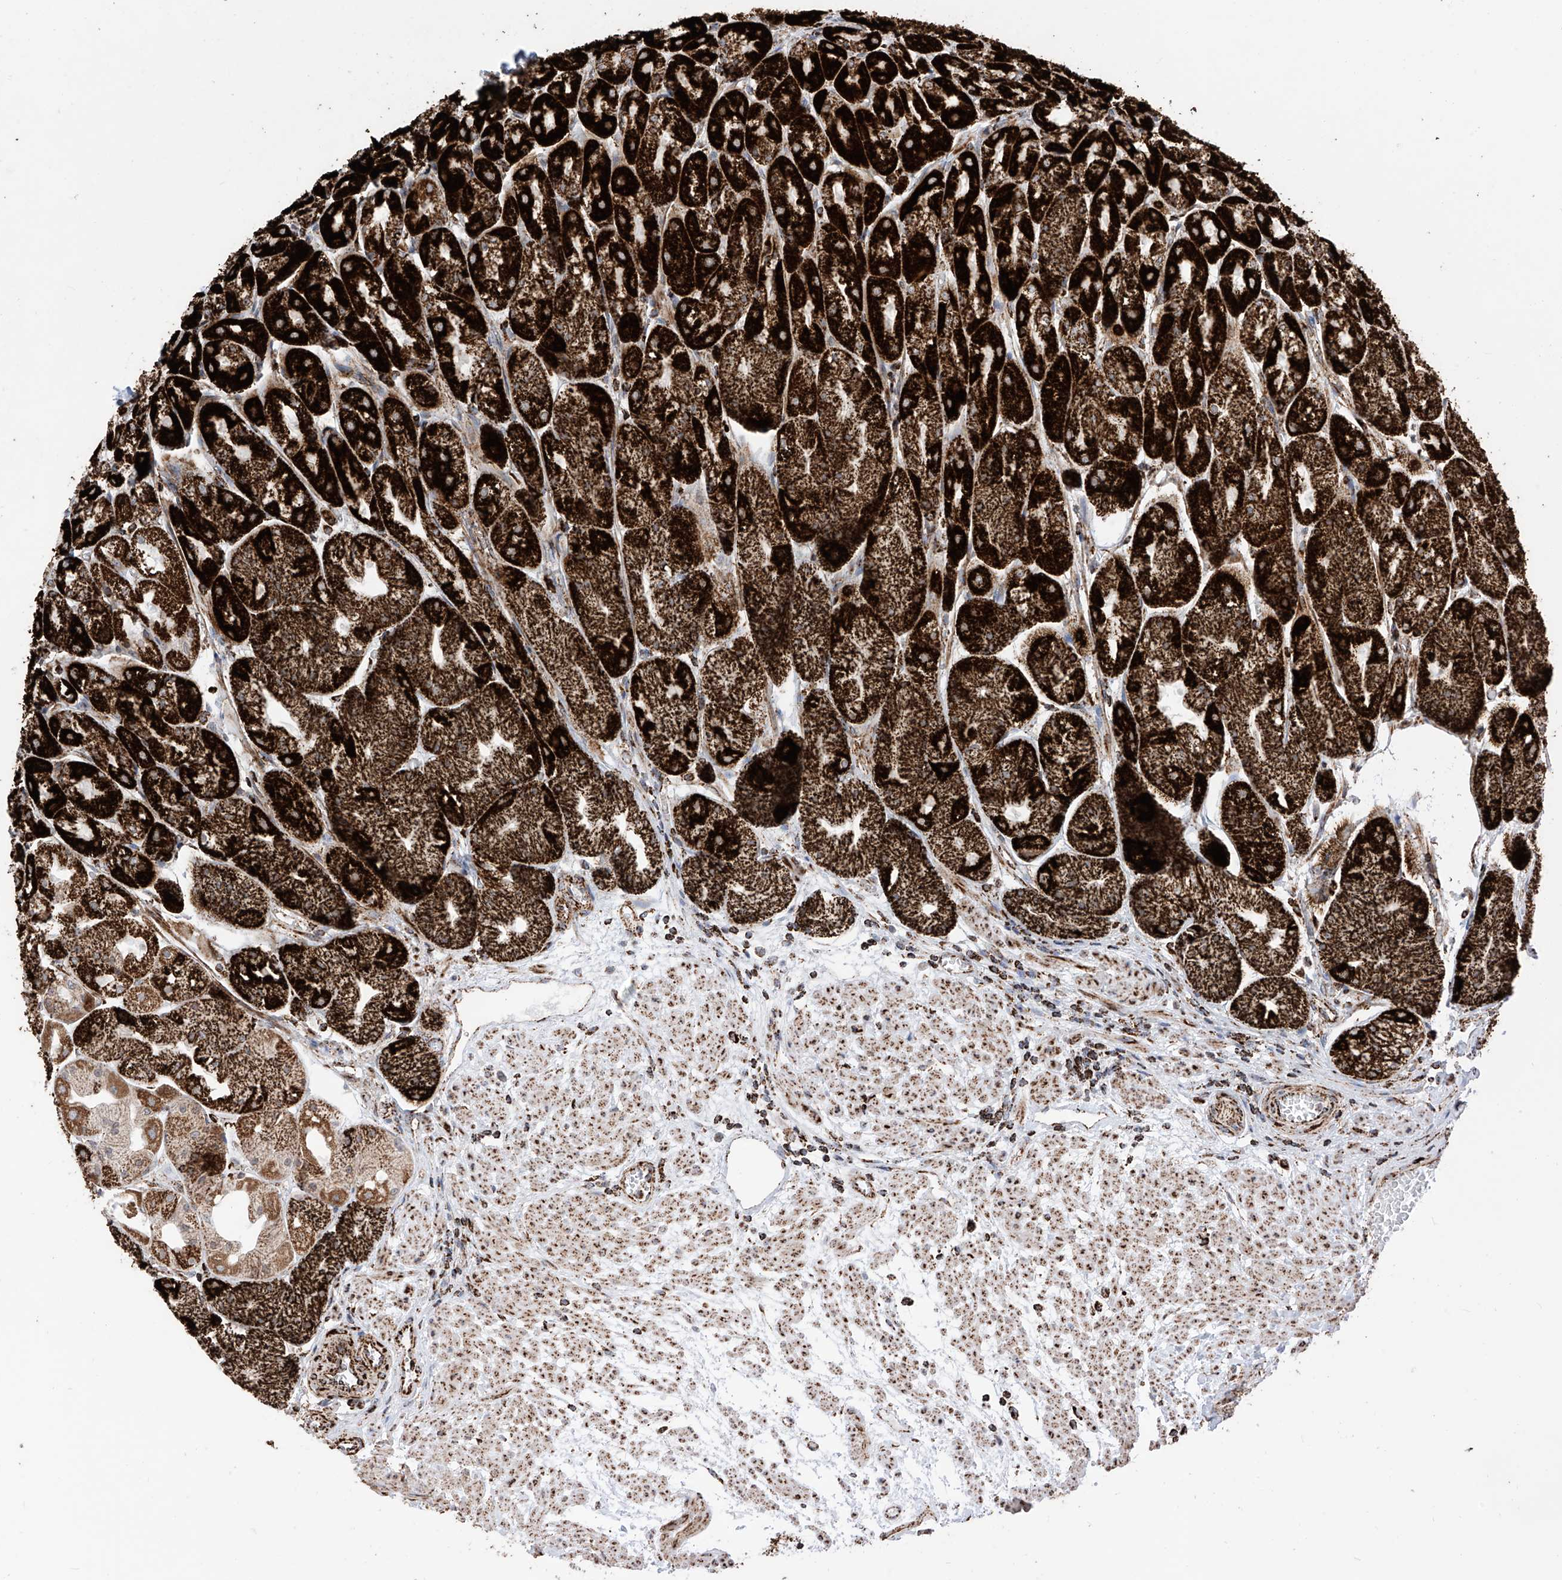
{"staining": {"intensity": "strong", "quantity": ">75%", "location": "cytoplasmic/membranous"}, "tissue": "stomach", "cell_type": "Glandular cells", "image_type": "normal", "snomed": [{"axis": "morphology", "description": "Normal tissue, NOS"}, {"axis": "topography", "description": "Stomach, upper"}], "caption": "Glandular cells exhibit high levels of strong cytoplasmic/membranous positivity in about >75% of cells in benign stomach. (DAB = brown stain, brightfield microscopy at high magnification).", "gene": "COX5B", "patient": {"sex": "male", "age": 72}}